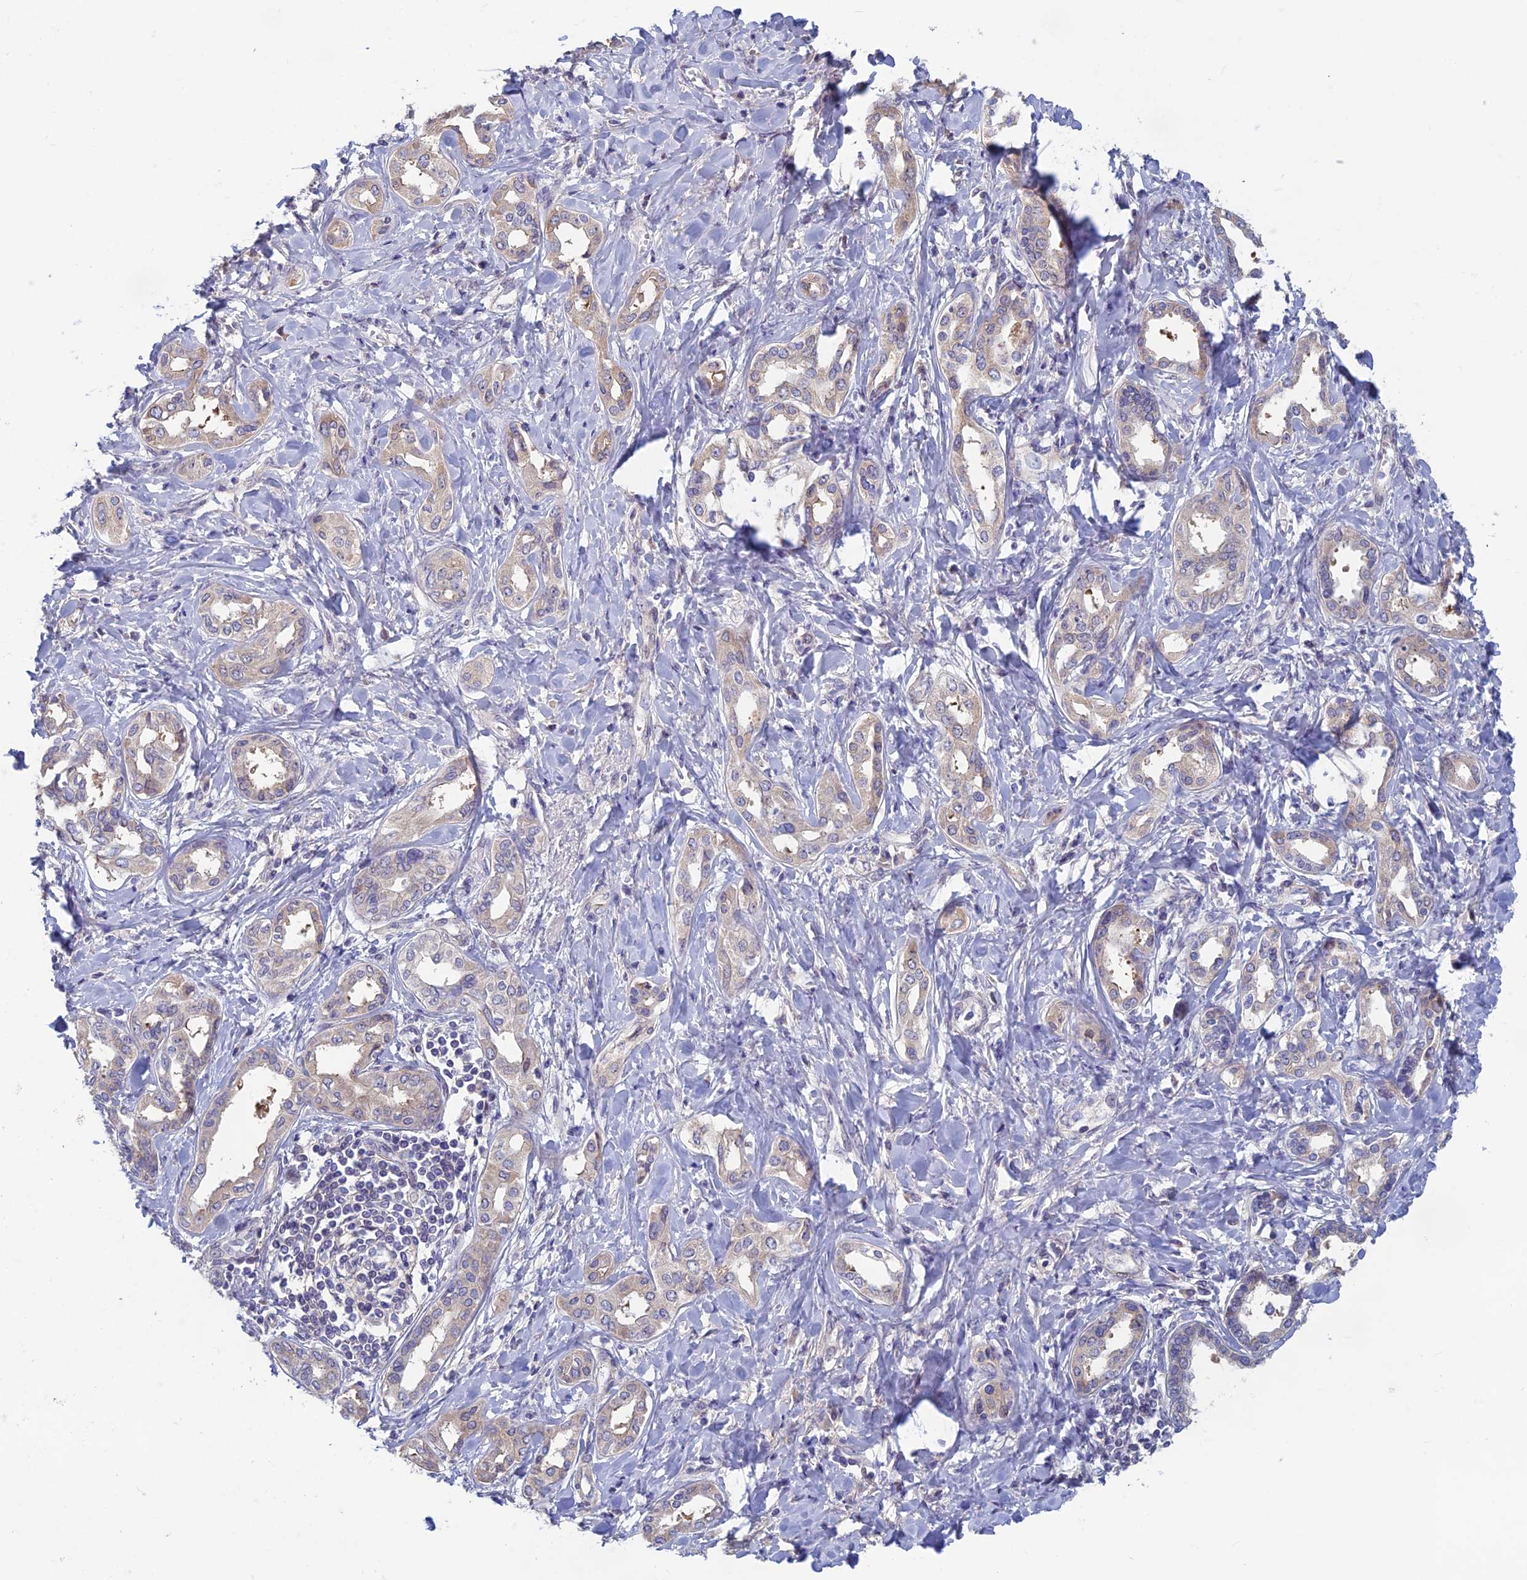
{"staining": {"intensity": "weak", "quantity": "<25%", "location": "cytoplasmic/membranous"}, "tissue": "liver cancer", "cell_type": "Tumor cells", "image_type": "cancer", "snomed": [{"axis": "morphology", "description": "Cholangiocarcinoma"}, {"axis": "topography", "description": "Liver"}], "caption": "A photomicrograph of cholangiocarcinoma (liver) stained for a protein exhibits no brown staining in tumor cells.", "gene": "HECA", "patient": {"sex": "female", "age": 77}}